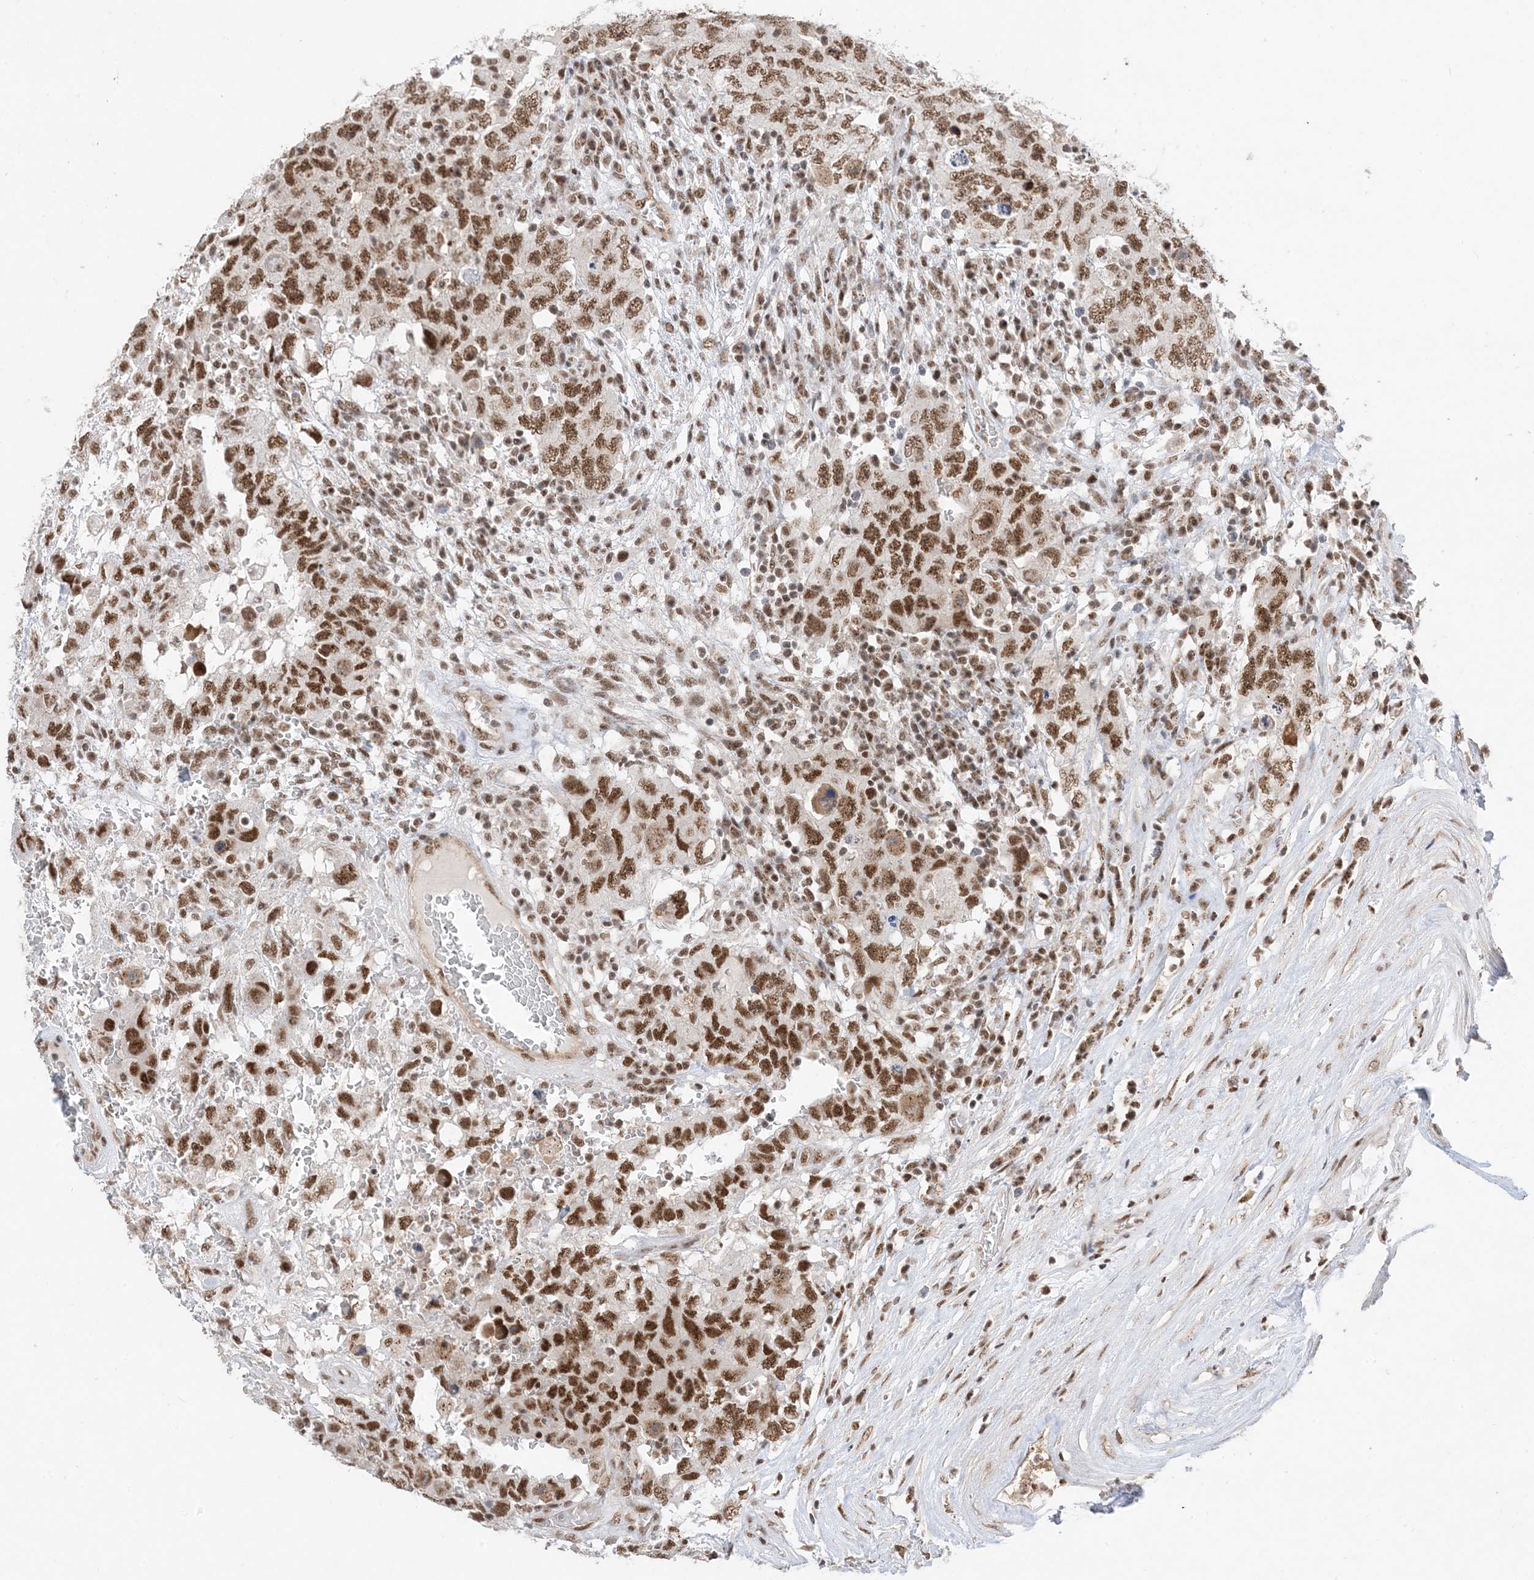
{"staining": {"intensity": "strong", "quantity": ">75%", "location": "nuclear"}, "tissue": "testis cancer", "cell_type": "Tumor cells", "image_type": "cancer", "snomed": [{"axis": "morphology", "description": "Carcinoma, Embryonal, NOS"}, {"axis": "topography", "description": "Testis"}], "caption": "There is high levels of strong nuclear positivity in tumor cells of testis embryonal carcinoma, as demonstrated by immunohistochemical staining (brown color).", "gene": "SF3A3", "patient": {"sex": "male", "age": 26}}